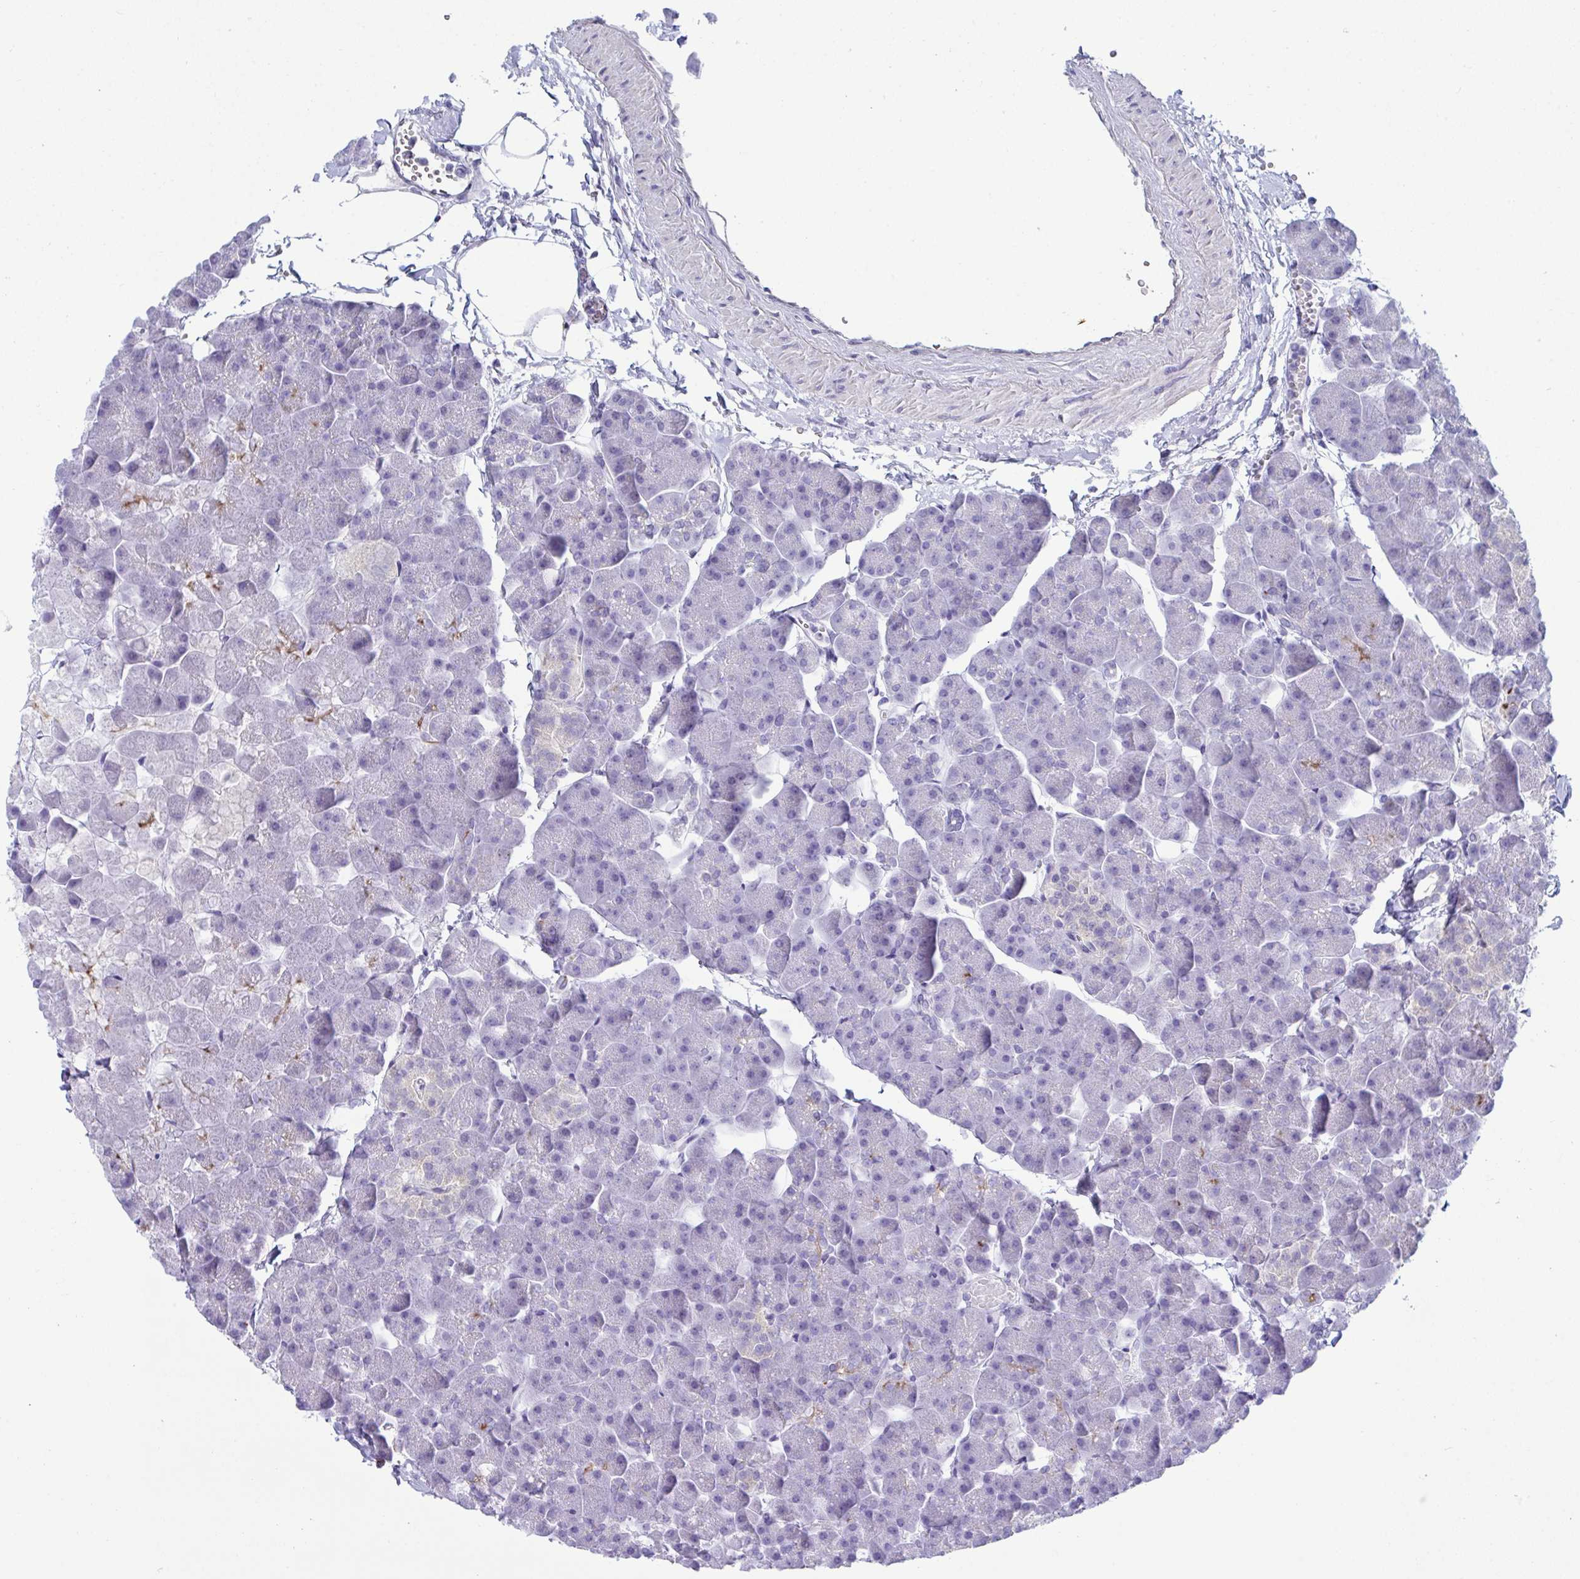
{"staining": {"intensity": "negative", "quantity": "none", "location": "none"}, "tissue": "pancreas", "cell_type": "Exocrine glandular cells", "image_type": "normal", "snomed": [{"axis": "morphology", "description": "Normal tissue, NOS"}, {"axis": "topography", "description": "Pancreas"}], "caption": "IHC image of benign pancreas: pancreas stained with DAB (3,3'-diaminobenzidine) exhibits no significant protein expression in exocrine glandular cells. (Brightfield microscopy of DAB (3,3'-diaminobenzidine) immunohistochemistry (IHC) at high magnification).", "gene": "ATP6V0D2", "patient": {"sex": "male", "age": 35}}